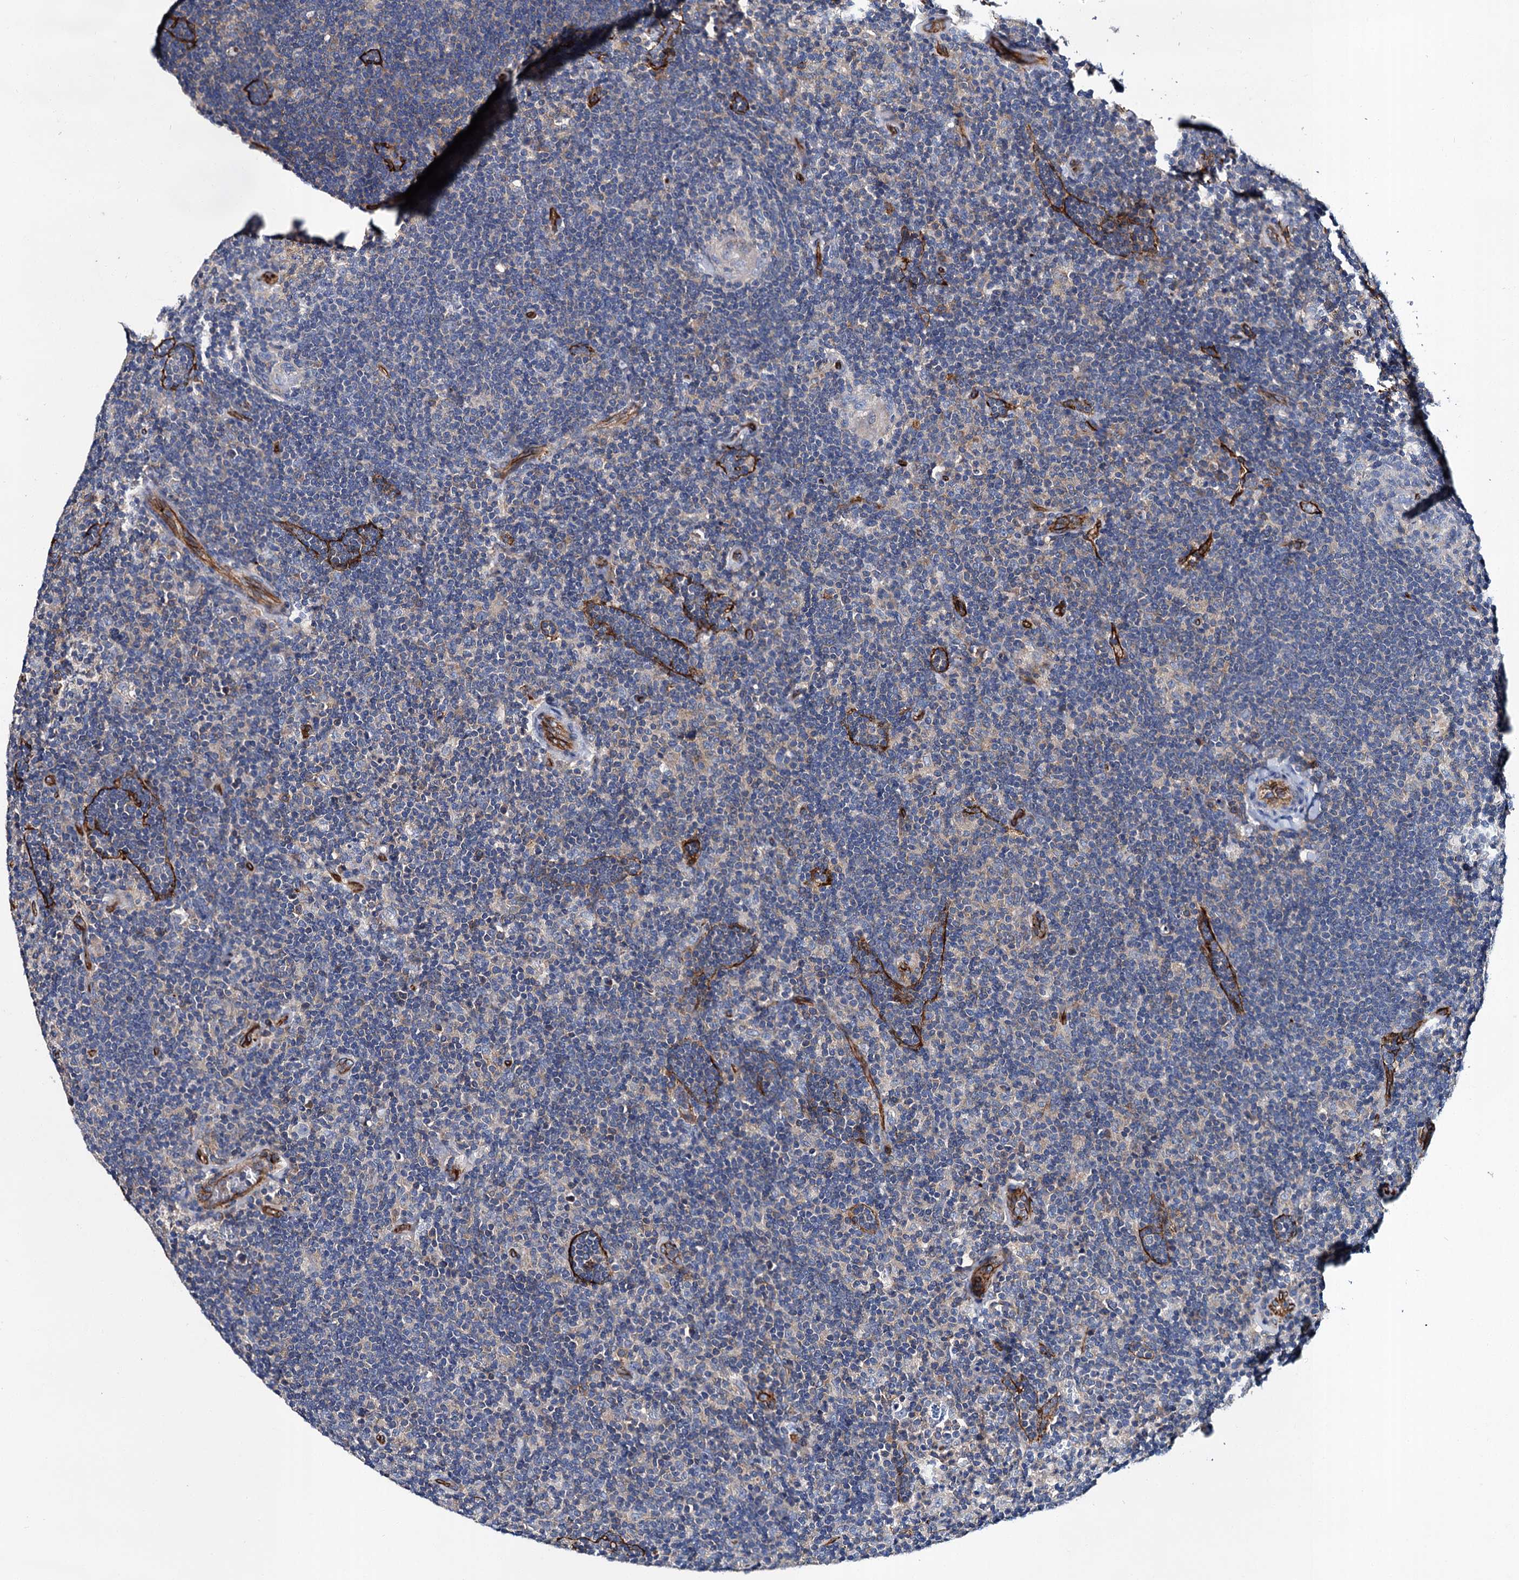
{"staining": {"intensity": "negative", "quantity": "none", "location": "none"}, "tissue": "lymphoma", "cell_type": "Tumor cells", "image_type": "cancer", "snomed": [{"axis": "morphology", "description": "Hodgkin's disease, NOS"}, {"axis": "topography", "description": "Lymph node"}], "caption": "High magnification brightfield microscopy of lymphoma stained with DAB (3,3'-diaminobenzidine) (brown) and counterstained with hematoxylin (blue): tumor cells show no significant staining.", "gene": "CACNA1C", "patient": {"sex": "female", "age": 57}}